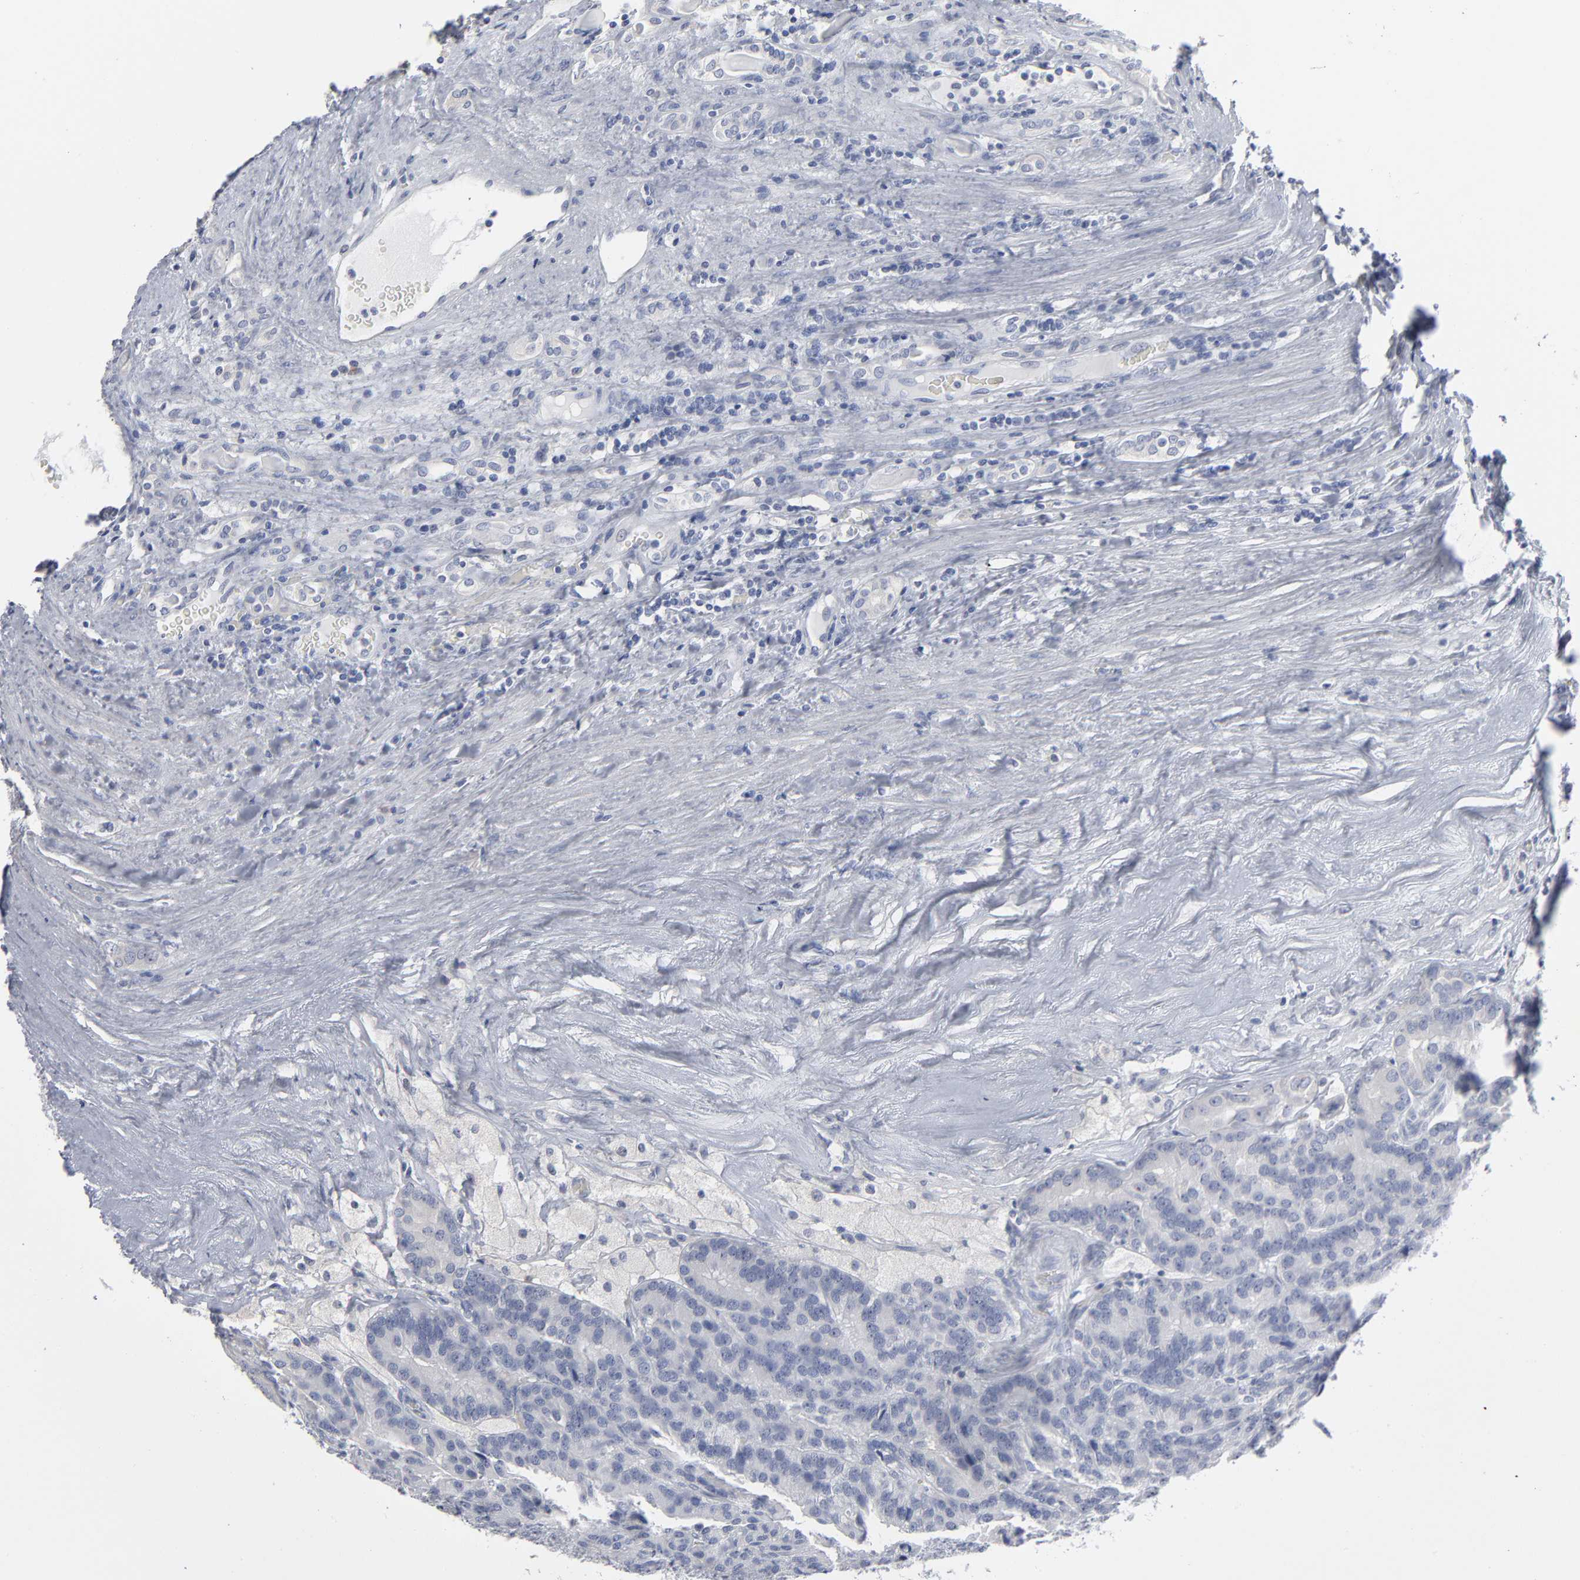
{"staining": {"intensity": "negative", "quantity": "none", "location": "none"}, "tissue": "renal cancer", "cell_type": "Tumor cells", "image_type": "cancer", "snomed": [{"axis": "morphology", "description": "Adenocarcinoma, NOS"}, {"axis": "topography", "description": "Kidney"}], "caption": "There is no significant positivity in tumor cells of adenocarcinoma (renal).", "gene": "PAGE1", "patient": {"sex": "male", "age": 46}}